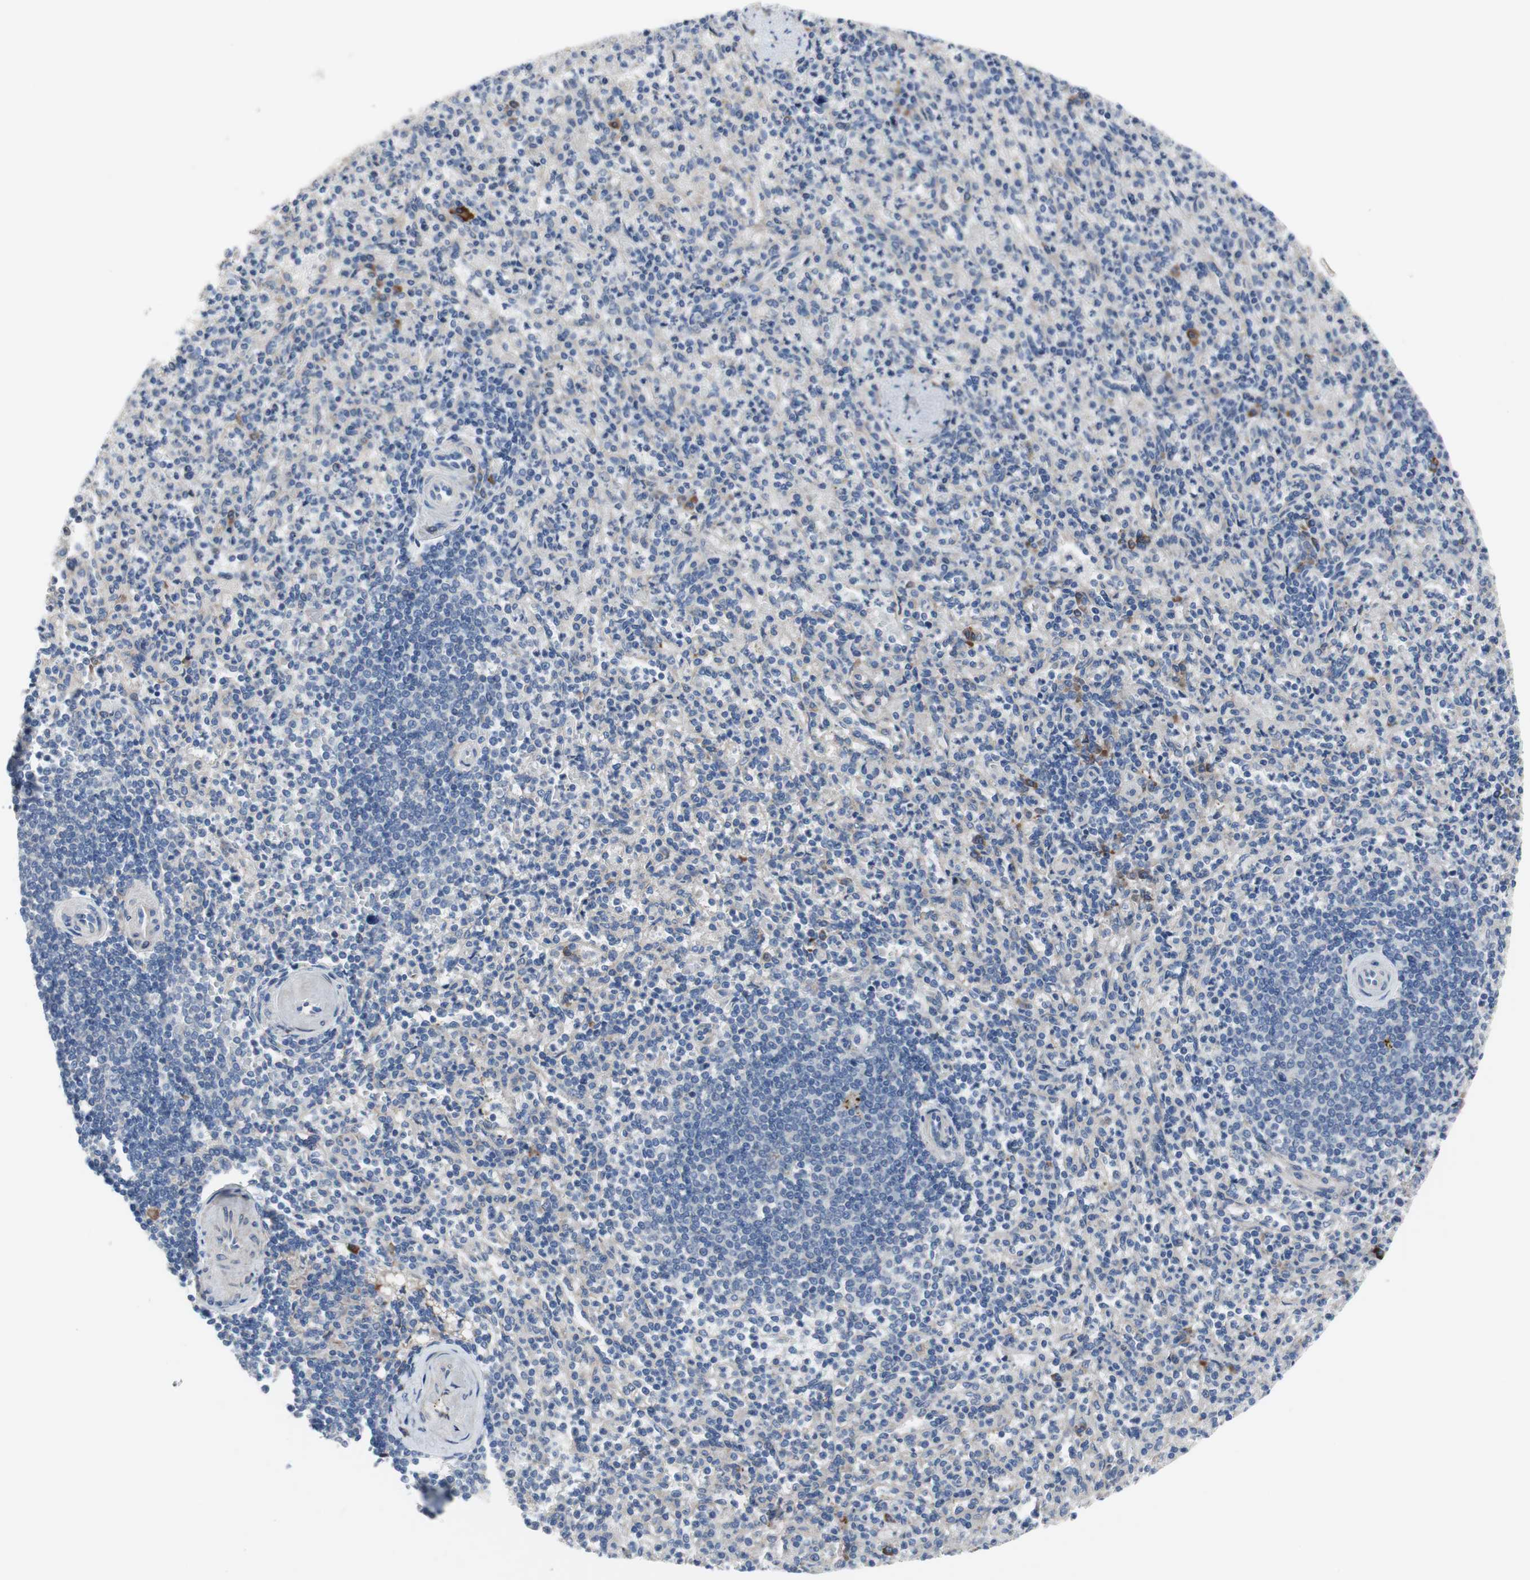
{"staining": {"intensity": "negative", "quantity": "none", "location": "none"}, "tissue": "spleen", "cell_type": "Cells in red pulp", "image_type": "normal", "snomed": [{"axis": "morphology", "description": "Normal tissue, NOS"}, {"axis": "topography", "description": "Spleen"}], "caption": "Spleen stained for a protein using IHC shows no expression cells in red pulp.", "gene": "KANSL1", "patient": {"sex": "female", "age": 74}}